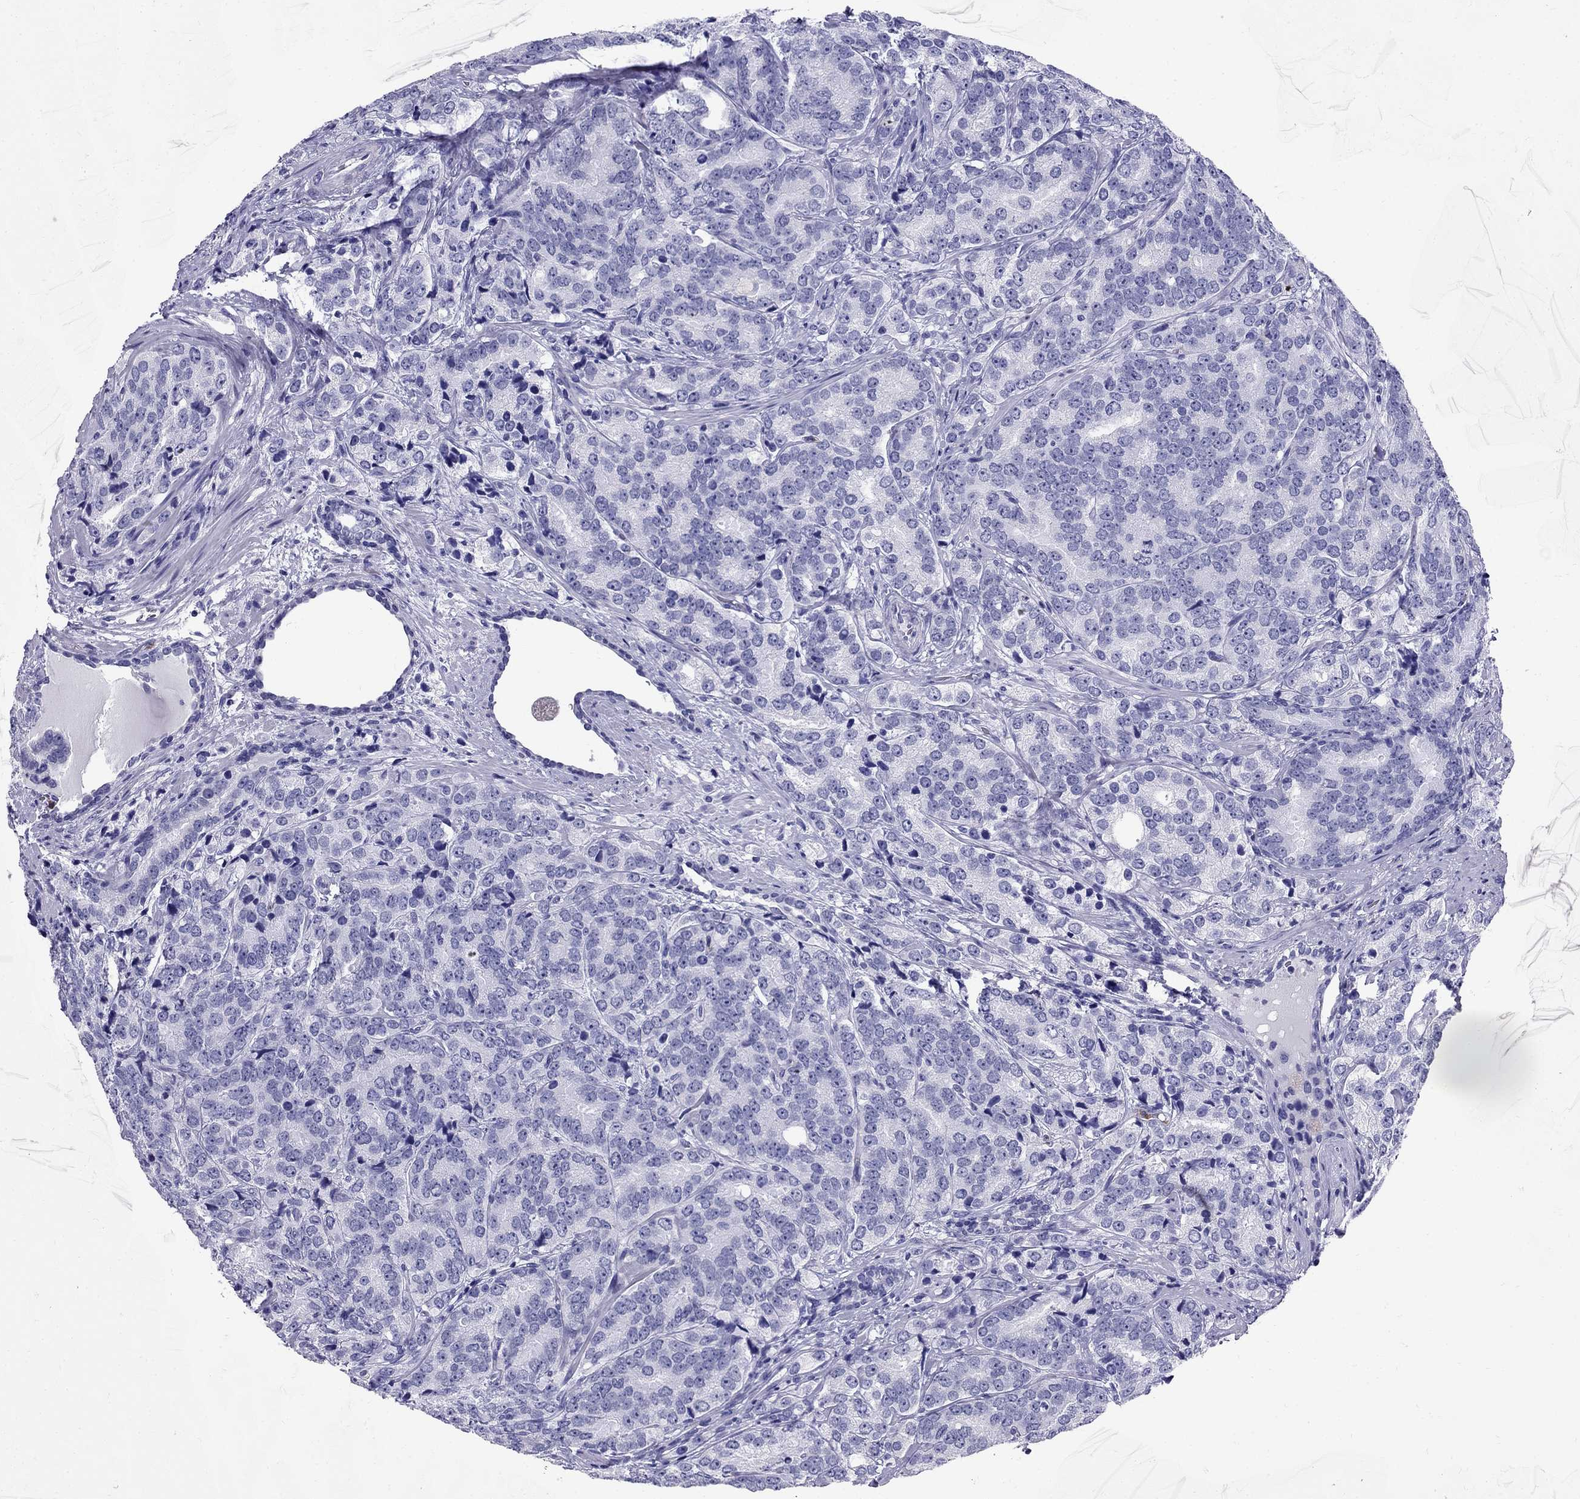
{"staining": {"intensity": "negative", "quantity": "none", "location": "none"}, "tissue": "prostate cancer", "cell_type": "Tumor cells", "image_type": "cancer", "snomed": [{"axis": "morphology", "description": "Adenocarcinoma, NOS"}, {"axis": "topography", "description": "Prostate"}], "caption": "DAB immunohistochemical staining of prostate adenocarcinoma demonstrates no significant expression in tumor cells.", "gene": "PPP1R36", "patient": {"sex": "male", "age": 71}}